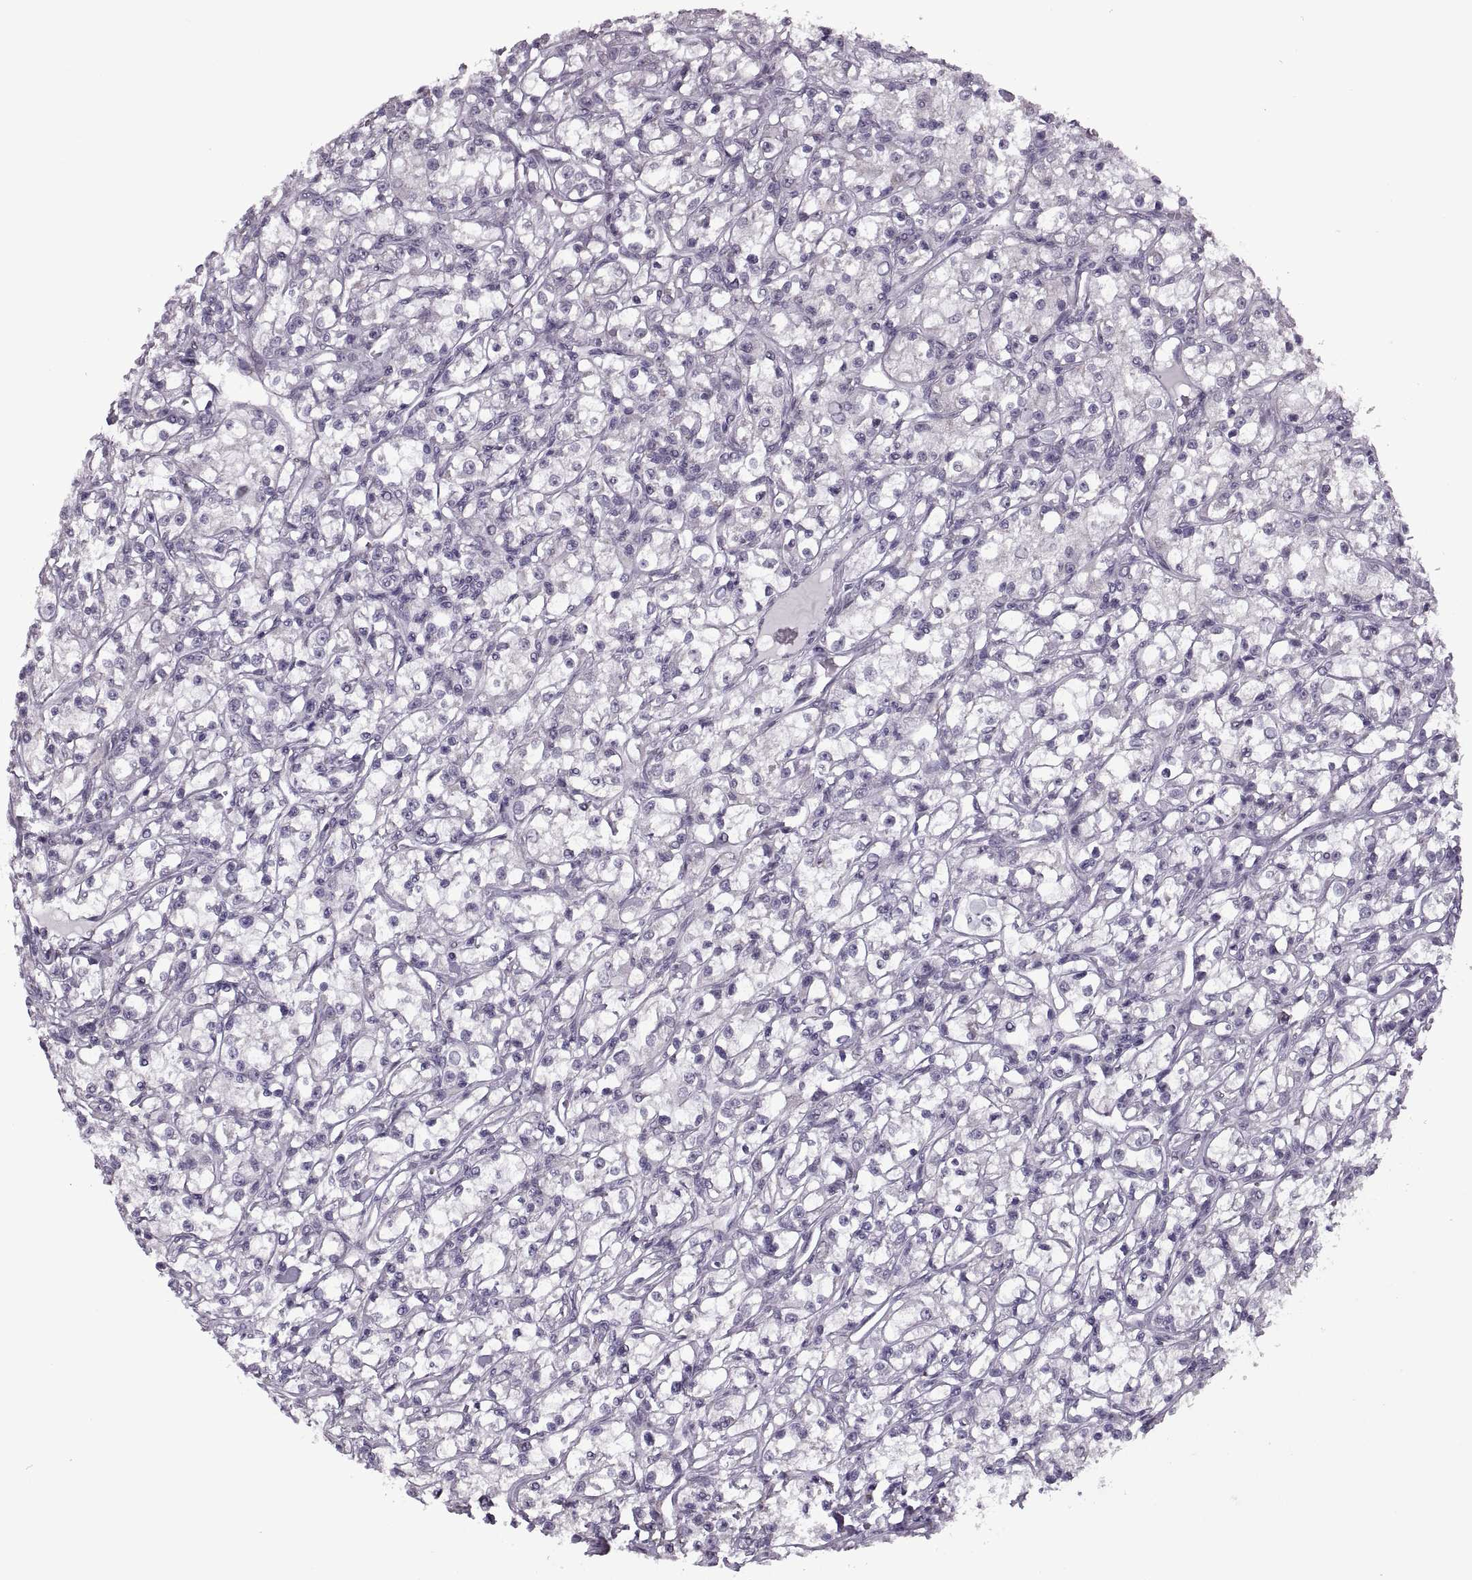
{"staining": {"intensity": "negative", "quantity": "none", "location": "none"}, "tissue": "renal cancer", "cell_type": "Tumor cells", "image_type": "cancer", "snomed": [{"axis": "morphology", "description": "Adenocarcinoma, NOS"}, {"axis": "topography", "description": "Kidney"}], "caption": "Immunohistochemistry photomicrograph of human renal adenocarcinoma stained for a protein (brown), which demonstrates no expression in tumor cells. (Stains: DAB (3,3'-diaminobenzidine) immunohistochemistry (IHC) with hematoxylin counter stain, Microscopy: brightfield microscopy at high magnification).", "gene": "PRSS37", "patient": {"sex": "female", "age": 59}}